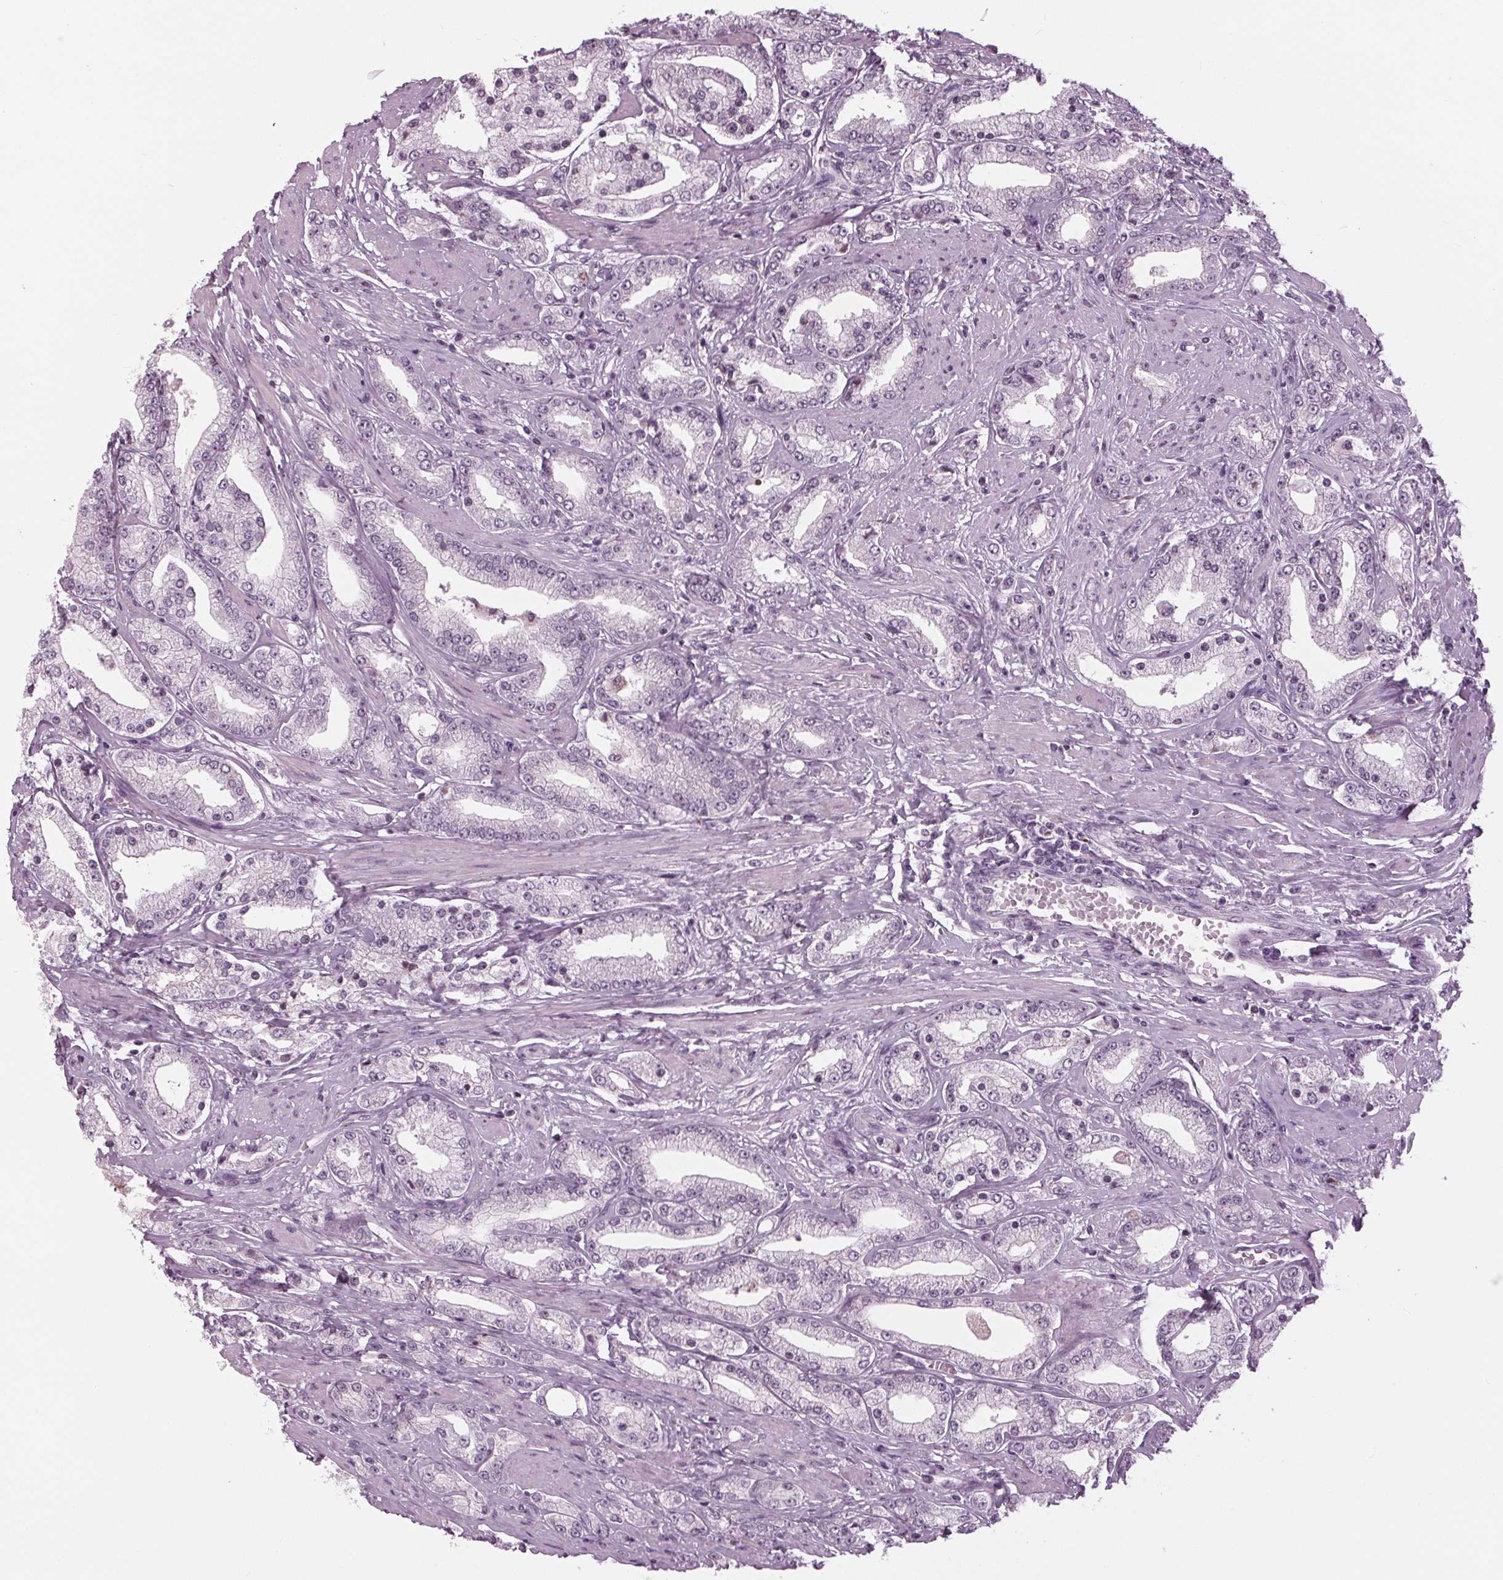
{"staining": {"intensity": "negative", "quantity": "none", "location": "none"}, "tissue": "prostate cancer", "cell_type": "Tumor cells", "image_type": "cancer", "snomed": [{"axis": "morphology", "description": "Adenocarcinoma, High grade"}, {"axis": "topography", "description": "Prostate"}], "caption": "Immunohistochemistry of prostate cancer (adenocarcinoma (high-grade)) demonstrates no staining in tumor cells.", "gene": "SLC9A4", "patient": {"sex": "male", "age": 67}}